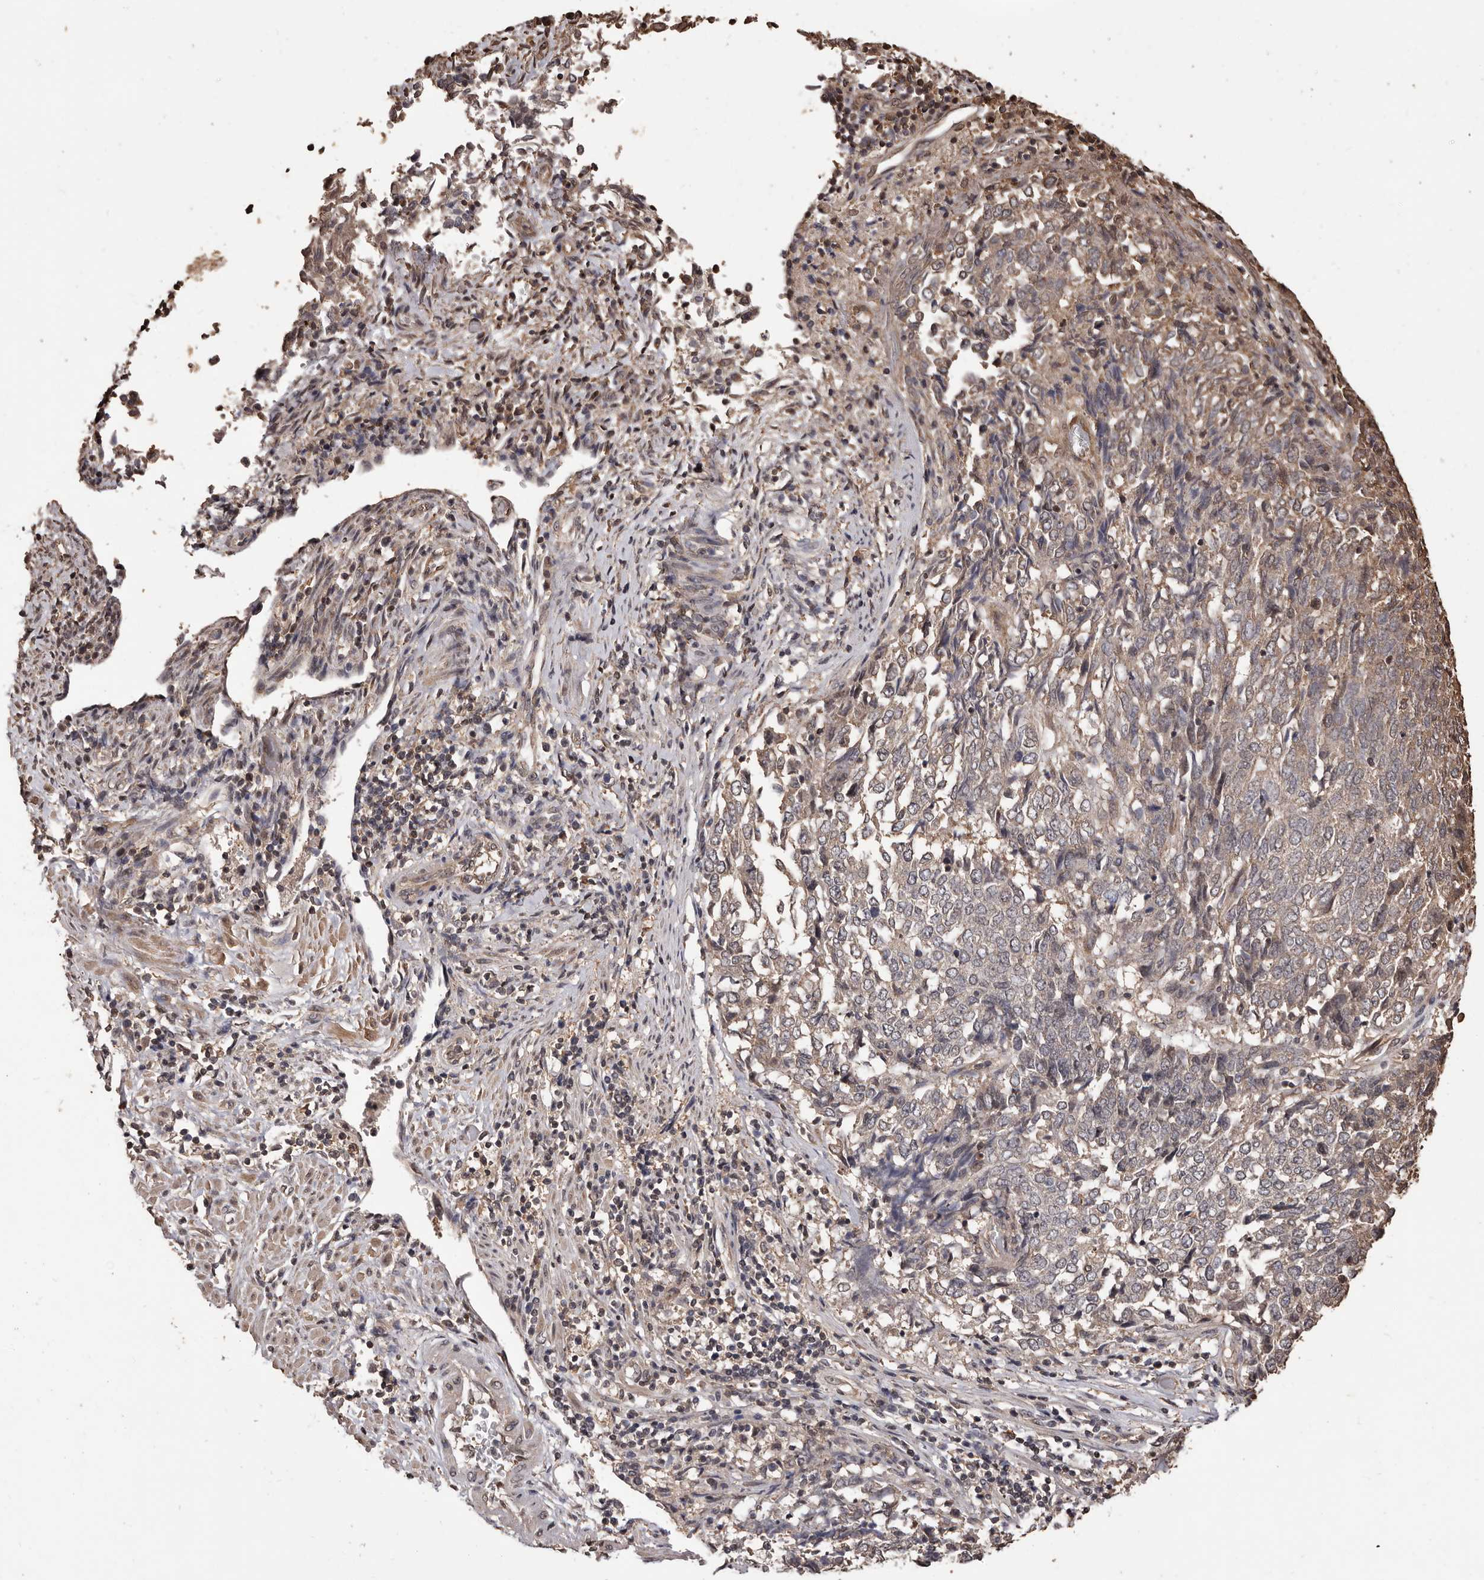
{"staining": {"intensity": "moderate", "quantity": "<25%", "location": "cytoplasmic/membranous"}, "tissue": "endometrial cancer", "cell_type": "Tumor cells", "image_type": "cancer", "snomed": [{"axis": "morphology", "description": "Adenocarcinoma, NOS"}, {"axis": "topography", "description": "Endometrium"}], "caption": "About <25% of tumor cells in human endometrial cancer exhibit moderate cytoplasmic/membranous protein expression as visualized by brown immunohistochemical staining.", "gene": "NAV1", "patient": {"sex": "female", "age": 80}}